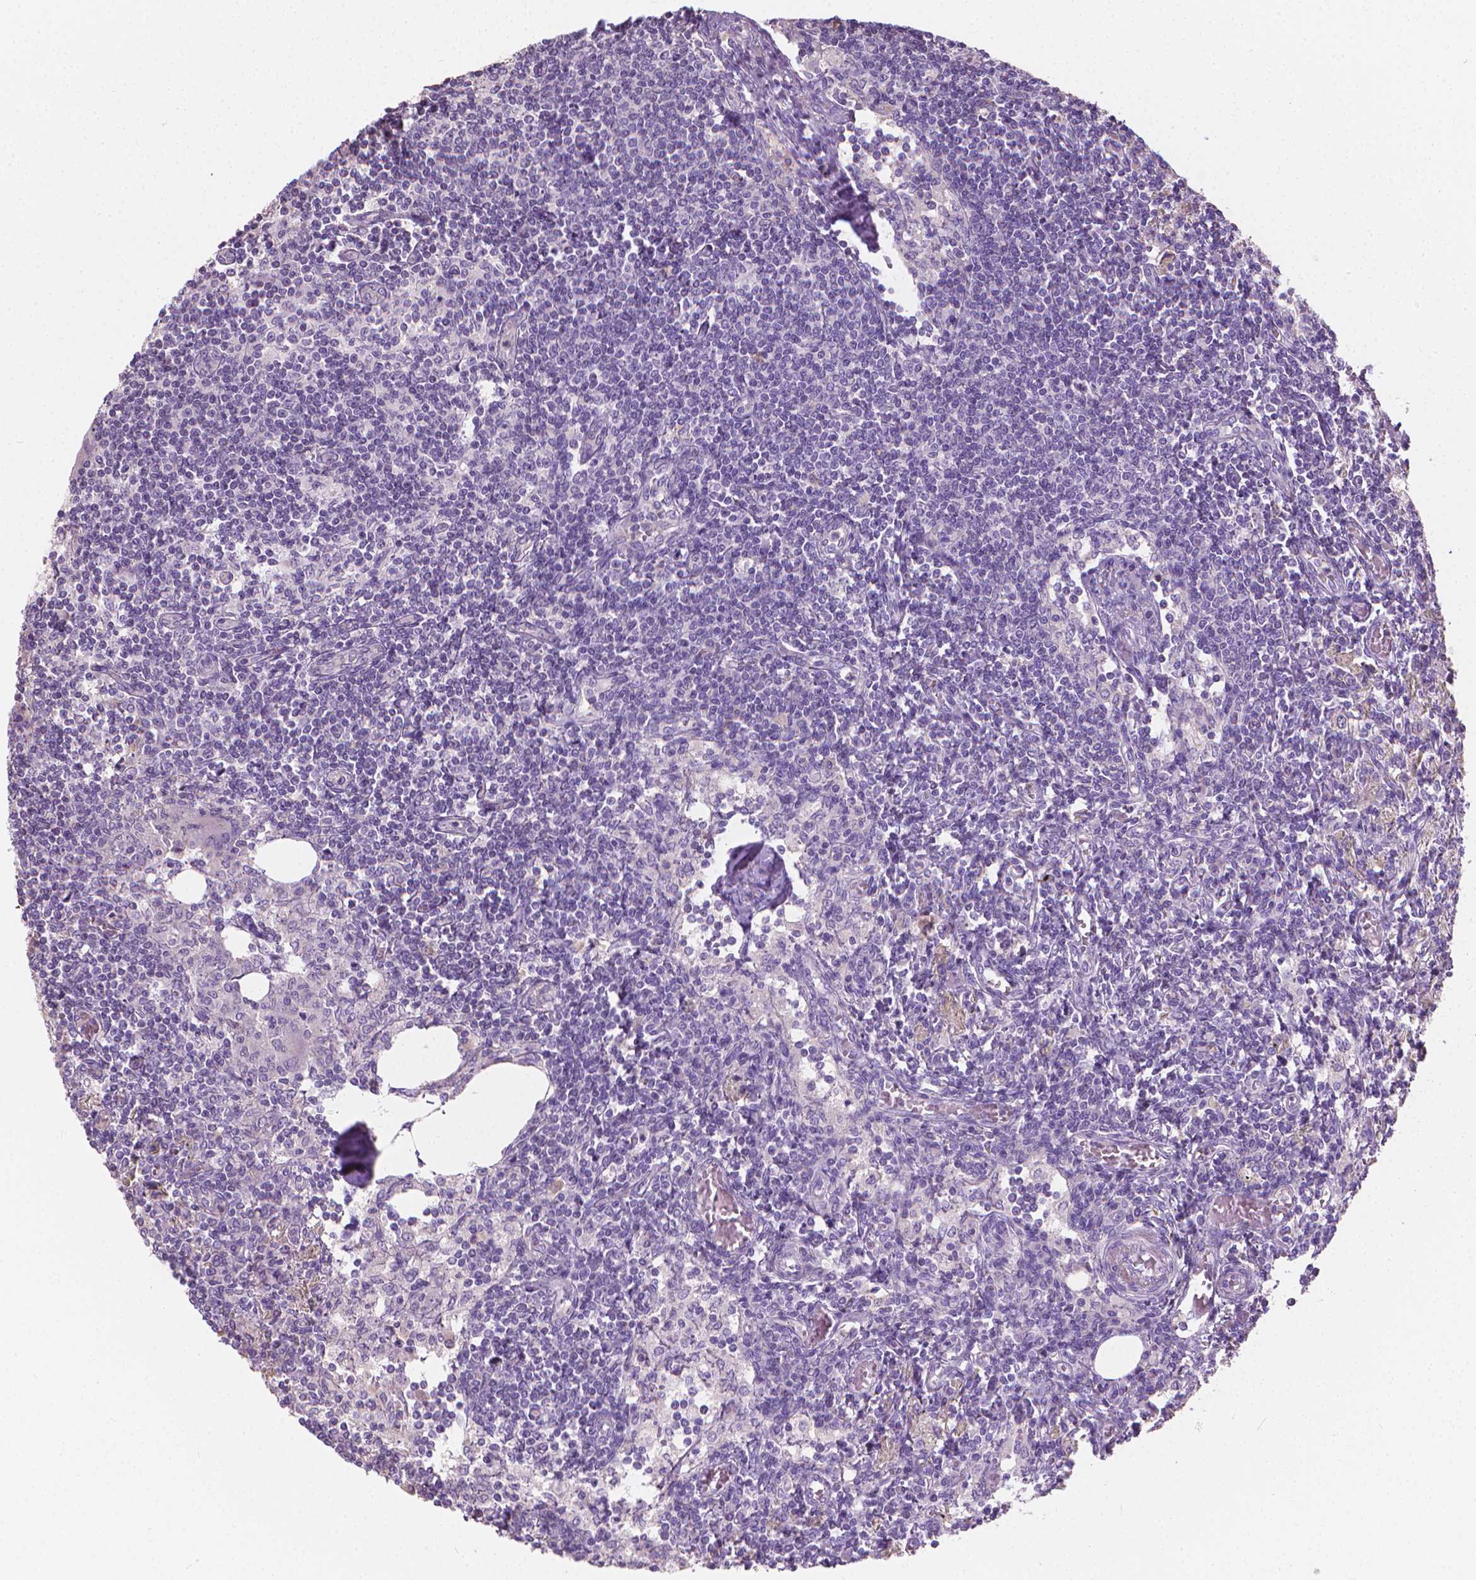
{"staining": {"intensity": "negative", "quantity": "none", "location": "none"}, "tissue": "lymph node", "cell_type": "Germinal center cells", "image_type": "normal", "snomed": [{"axis": "morphology", "description": "Normal tissue, NOS"}, {"axis": "topography", "description": "Lymph node"}], "caption": "The histopathology image reveals no staining of germinal center cells in unremarkable lymph node. (Brightfield microscopy of DAB (3,3'-diaminobenzidine) IHC at high magnification).", "gene": "CABCOCO1", "patient": {"sex": "female", "age": 69}}